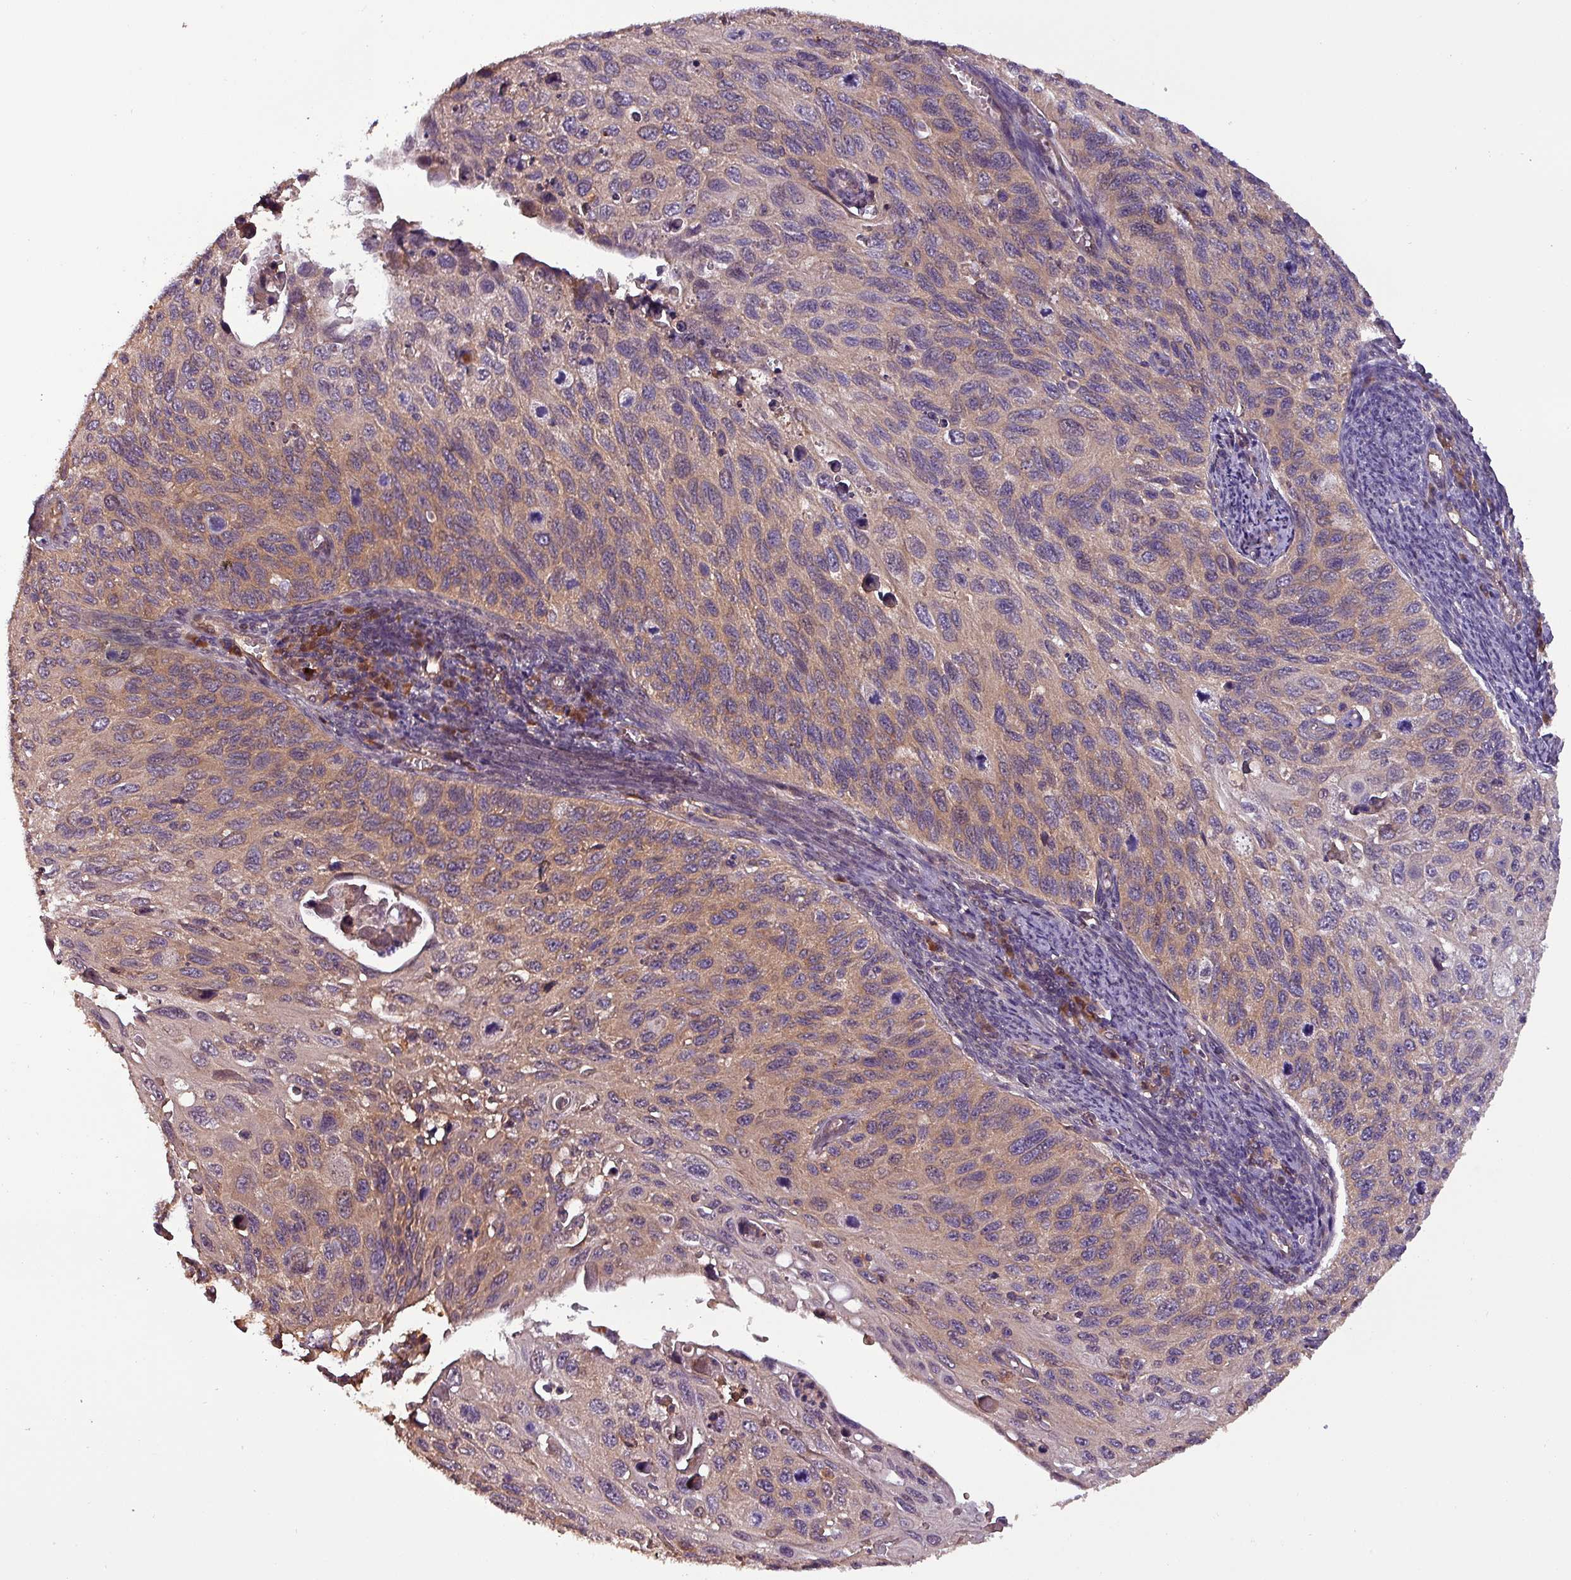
{"staining": {"intensity": "weak", "quantity": "25%-75%", "location": "cytoplasmic/membranous"}, "tissue": "cervical cancer", "cell_type": "Tumor cells", "image_type": "cancer", "snomed": [{"axis": "morphology", "description": "Squamous cell carcinoma, NOS"}, {"axis": "topography", "description": "Cervix"}], "caption": "Immunohistochemical staining of human squamous cell carcinoma (cervical) displays low levels of weak cytoplasmic/membranous protein expression in about 25%-75% of tumor cells.", "gene": "PAFAH1B2", "patient": {"sex": "female", "age": 70}}